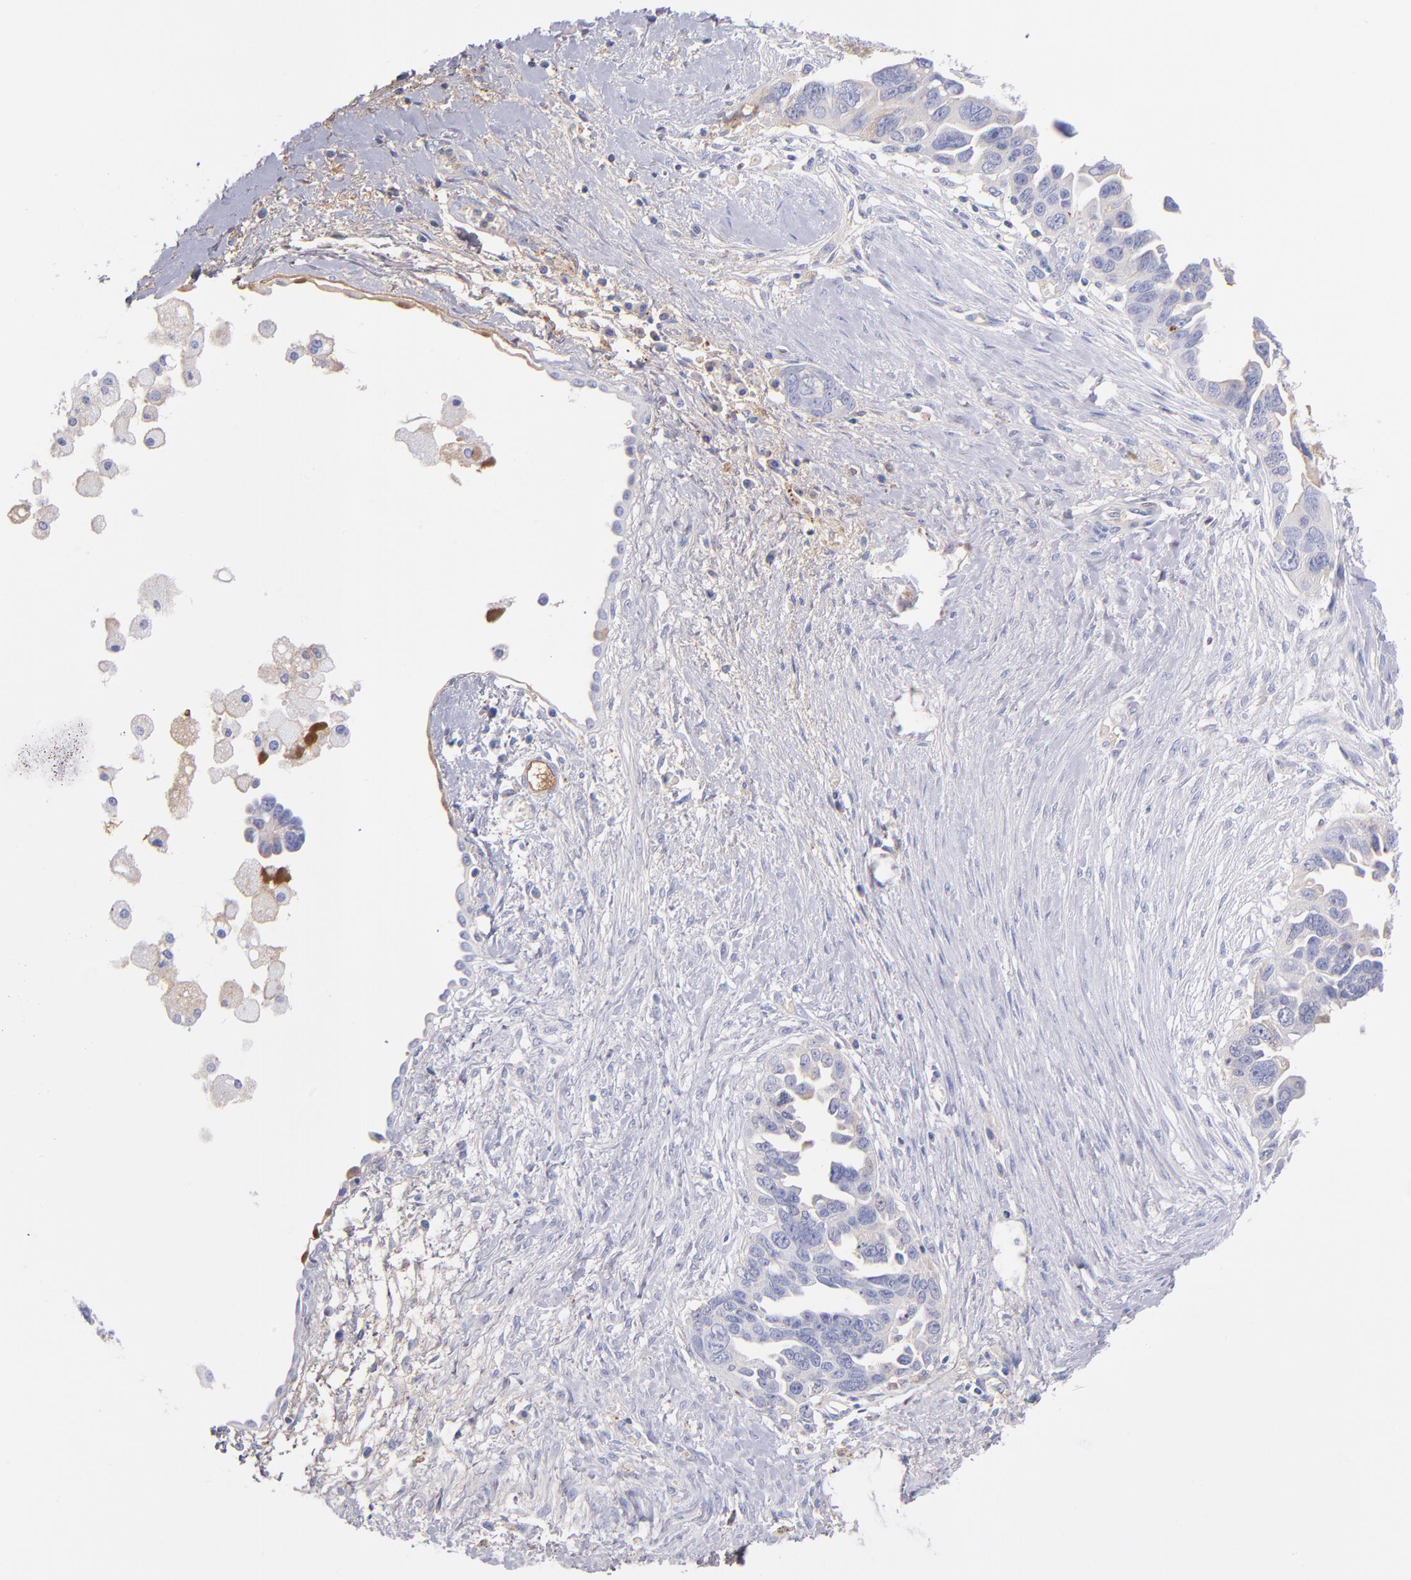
{"staining": {"intensity": "weak", "quantity": "25%-75%", "location": "cytoplasmic/membranous"}, "tissue": "ovarian cancer", "cell_type": "Tumor cells", "image_type": "cancer", "snomed": [{"axis": "morphology", "description": "Cystadenocarcinoma, serous, NOS"}, {"axis": "topography", "description": "Ovary"}], "caption": "Ovarian cancer stained with IHC displays weak cytoplasmic/membranous positivity in about 25%-75% of tumor cells.", "gene": "HP", "patient": {"sex": "female", "age": 63}}